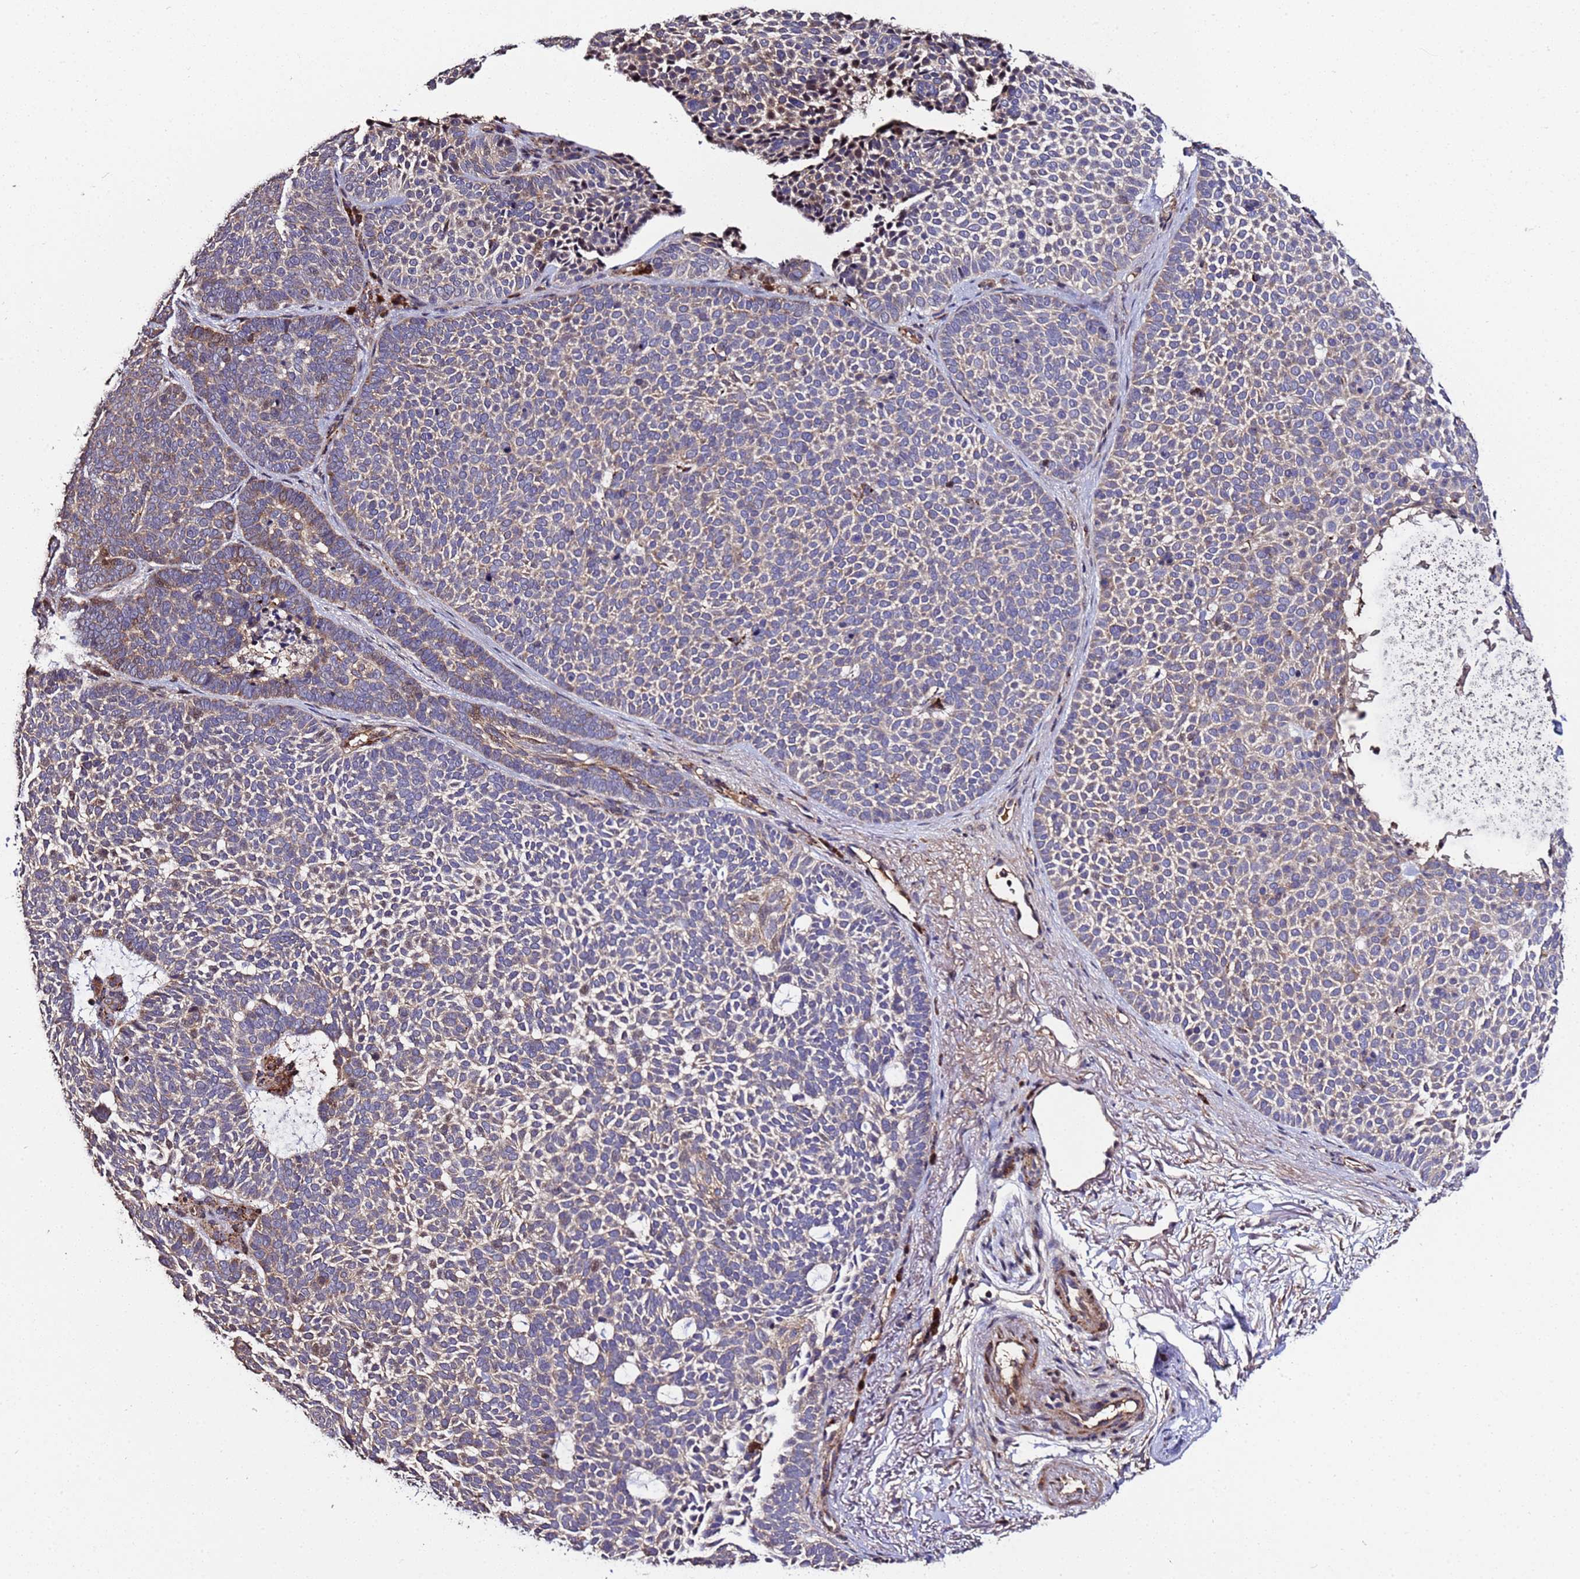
{"staining": {"intensity": "moderate", "quantity": "<25%", "location": "cytoplasmic/membranous,nuclear"}, "tissue": "skin cancer", "cell_type": "Tumor cells", "image_type": "cancer", "snomed": [{"axis": "morphology", "description": "Basal cell carcinoma"}, {"axis": "topography", "description": "Skin"}], "caption": "Basal cell carcinoma (skin) was stained to show a protein in brown. There is low levels of moderate cytoplasmic/membranous and nuclear positivity in about <25% of tumor cells.", "gene": "WNK4", "patient": {"sex": "female", "age": 77}}